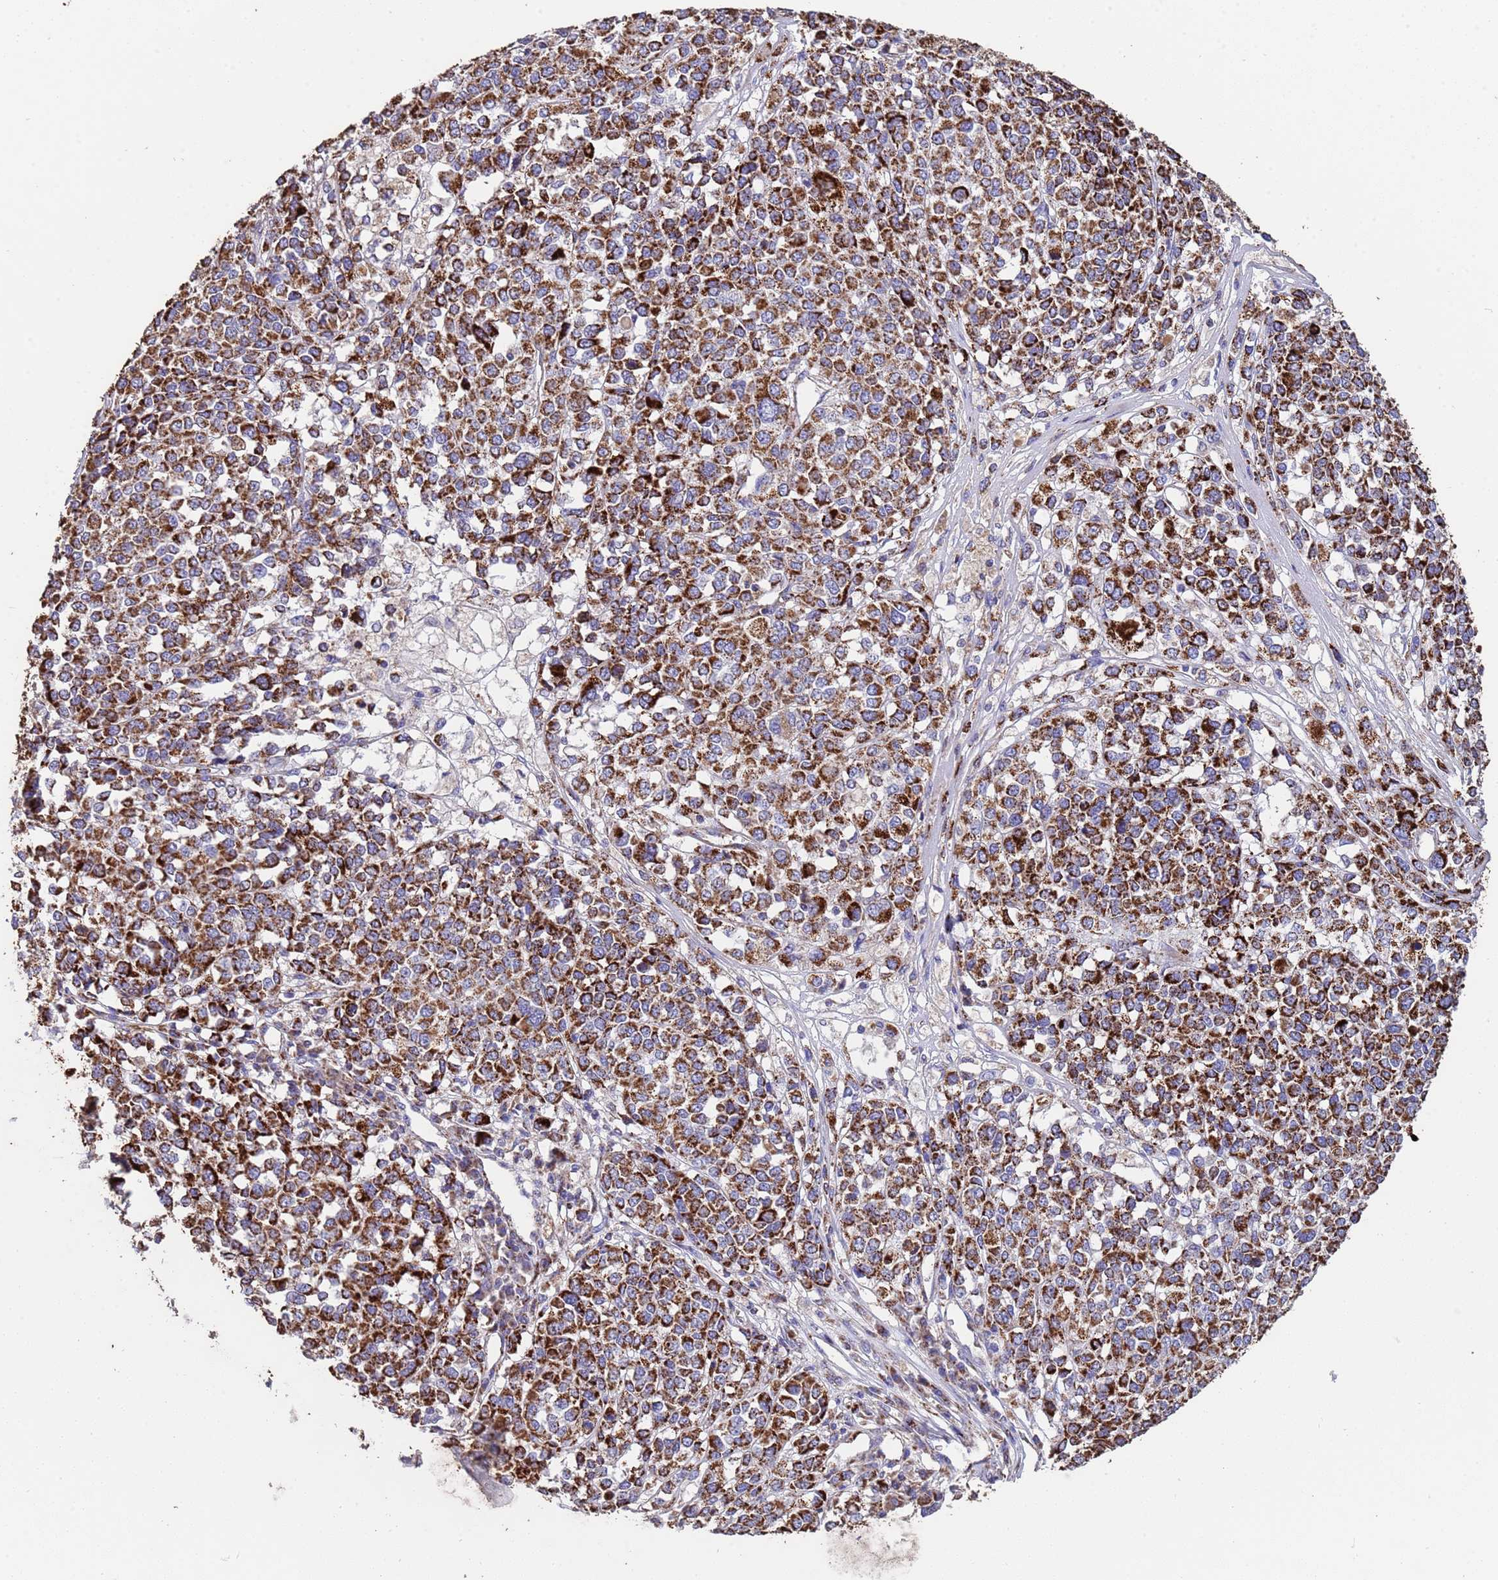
{"staining": {"intensity": "strong", "quantity": ">75%", "location": "cytoplasmic/membranous"}, "tissue": "melanoma", "cell_type": "Tumor cells", "image_type": "cancer", "snomed": [{"axis": "morphology", "description": "Malignant melanoma, Metastatic site"}, {"axis": "topography", "description": "Lymph node"}], "caption": "A brown stain shows strong cytoplasmic/membranous expression of a protein in human melanoma tumor cells.", "gene": "ZNFX1", "patient": {"sex": "male", "age": 44}}